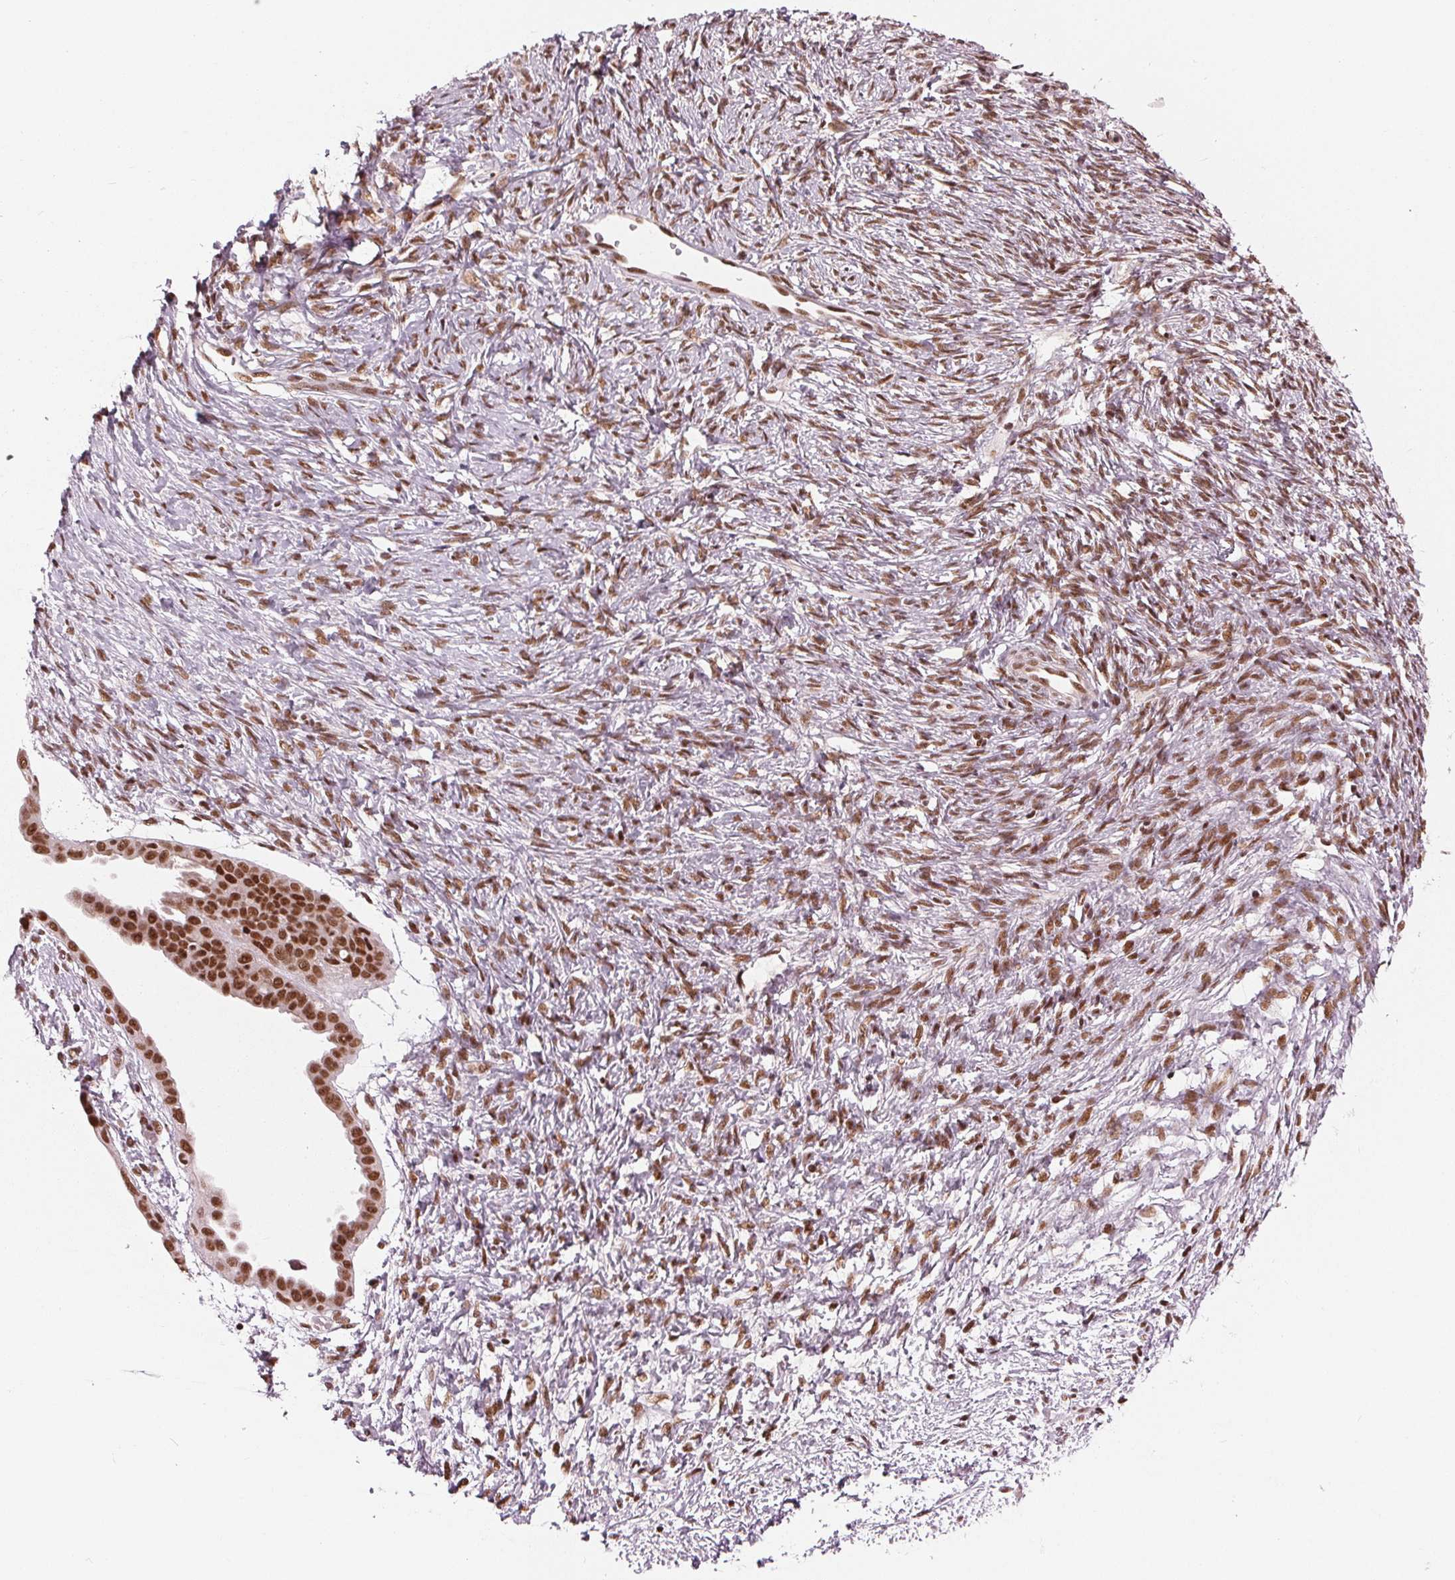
{"staining": {"intensity": "moderate", "quantity": ">75%", "location": "nuclear"}, "tissue": "ovarian cancer", "cell_type": "Tumor cells", "image_type": "cancer", "snomed": [{"axis": "morphology", "description": "Cystadenocarcinoma, serous, NOS"}, {"axis": "topography", "description": "Ovary"}], "caption": "Human ovarian cancer (serous cystadenocarcinoma) stained with a protein marker displays moderate staining in tumor cells.", "gene": "LSM2", "patient": {"sex": "female", "age": 59}}